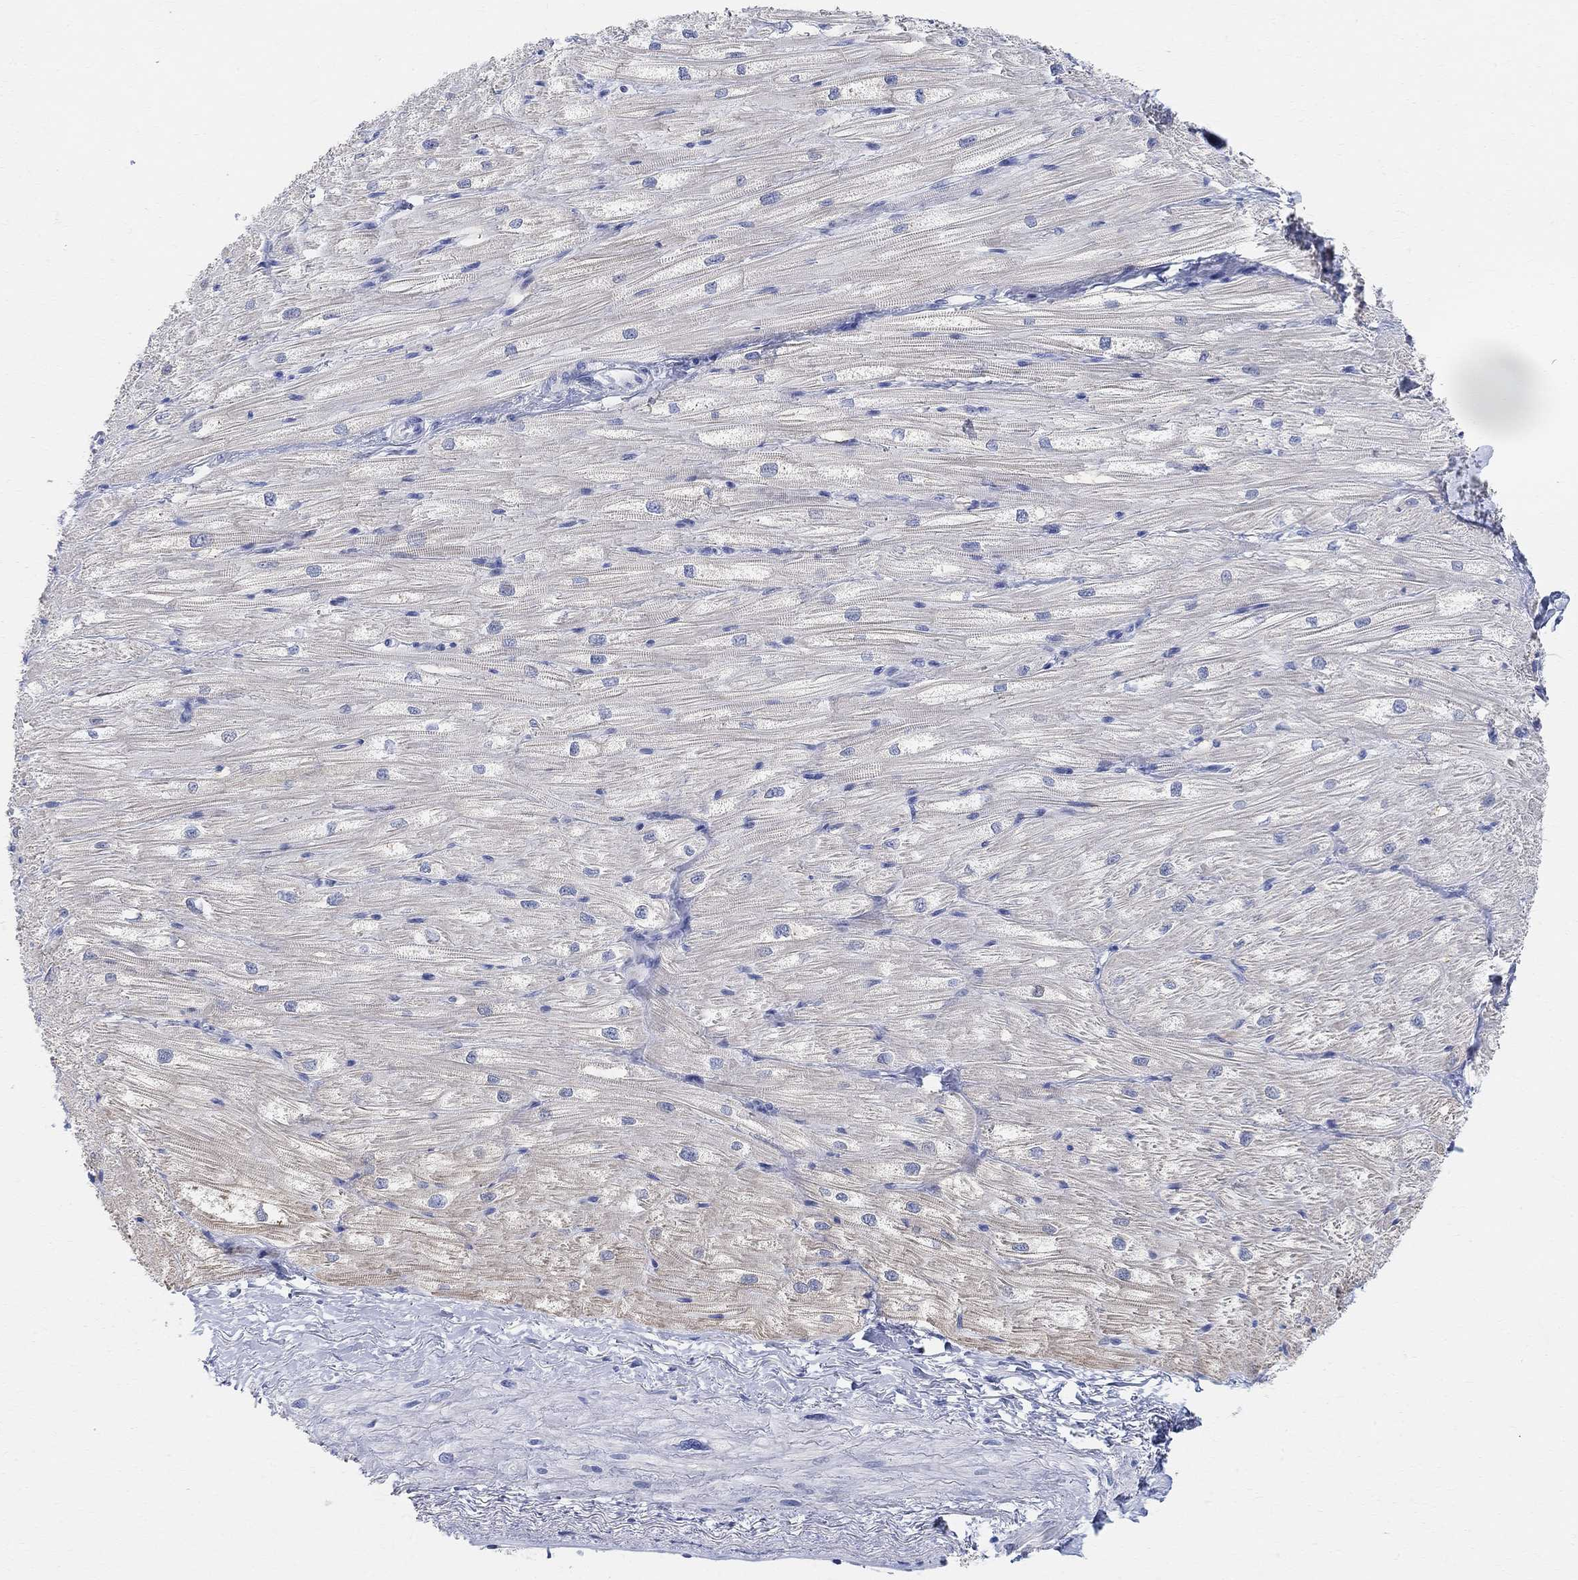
{"staining": {"intensity": "negative", "quantity": "none", "location": "none"}, "tissue": "heart muscle", "cell_type": "Cardiomyocytes", "image_type": "normal", "snomed": [{"axis": "morphology", "description": "Normal tissue, NOS"}, {"axis": "topography", "description": "Heart"}], "caption": "This is an IHC image of benign heart muscle. There is no staining in cardiomyocytes.", "gene": "RETNLB", "patient": {"sex": "male", "age": 57}}